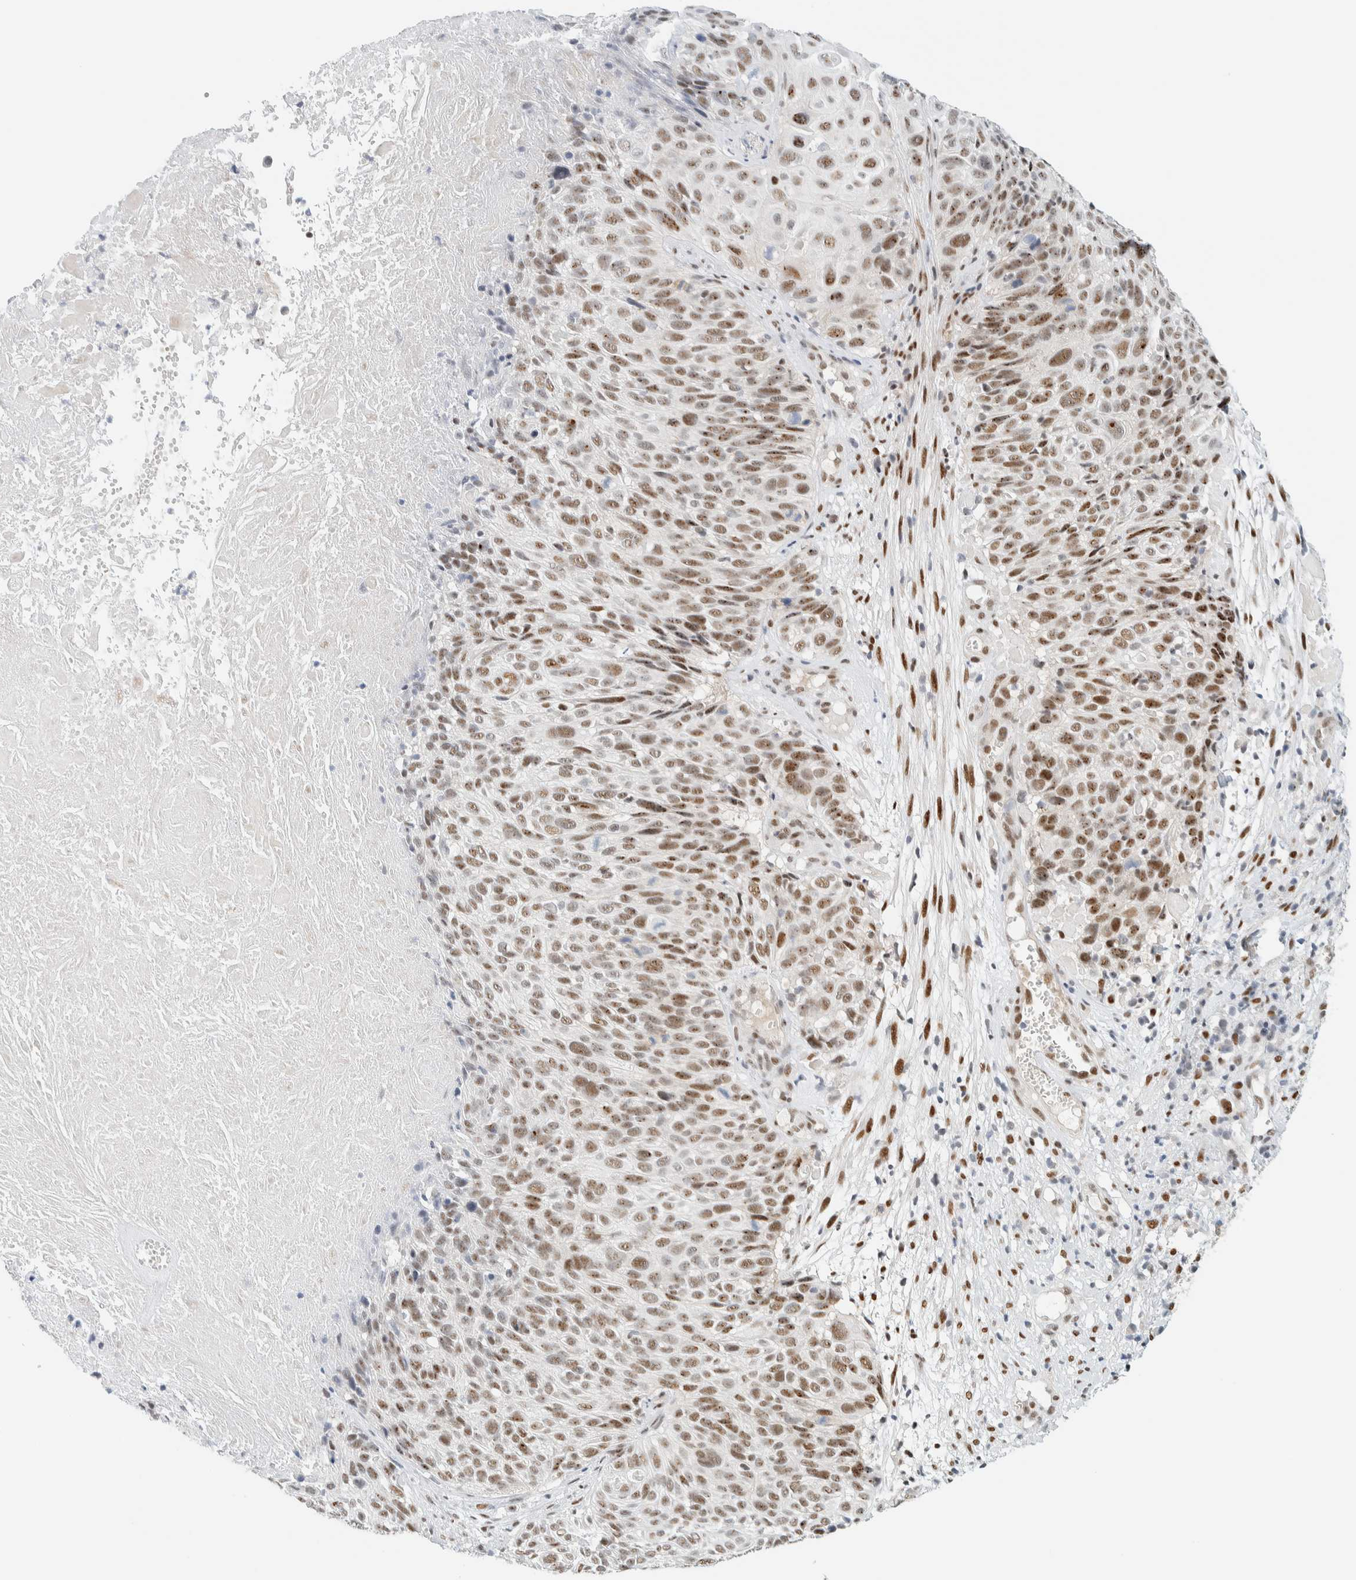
{"staining": {"intensity": "moderate", "quantity": ">75%", "location": "nuclear"}, "tissue": "cervical cancer", "cell_type": "Tumor cells", "image_type": "cancer", "snomed": [{"axis": "morphology", "description": "Squamous cell carcinoma, NOS"}, {"axis": "topography", "description": "Cervix"}], "caption": "Human cervical cancer (squamous cell carcinoma) stained with a brown dye reveals moderate nuclear positive expression in approximately >75% of tumor cells.", "gene": "ZNF683", "patient": {"sex": "female", "age": 74}}